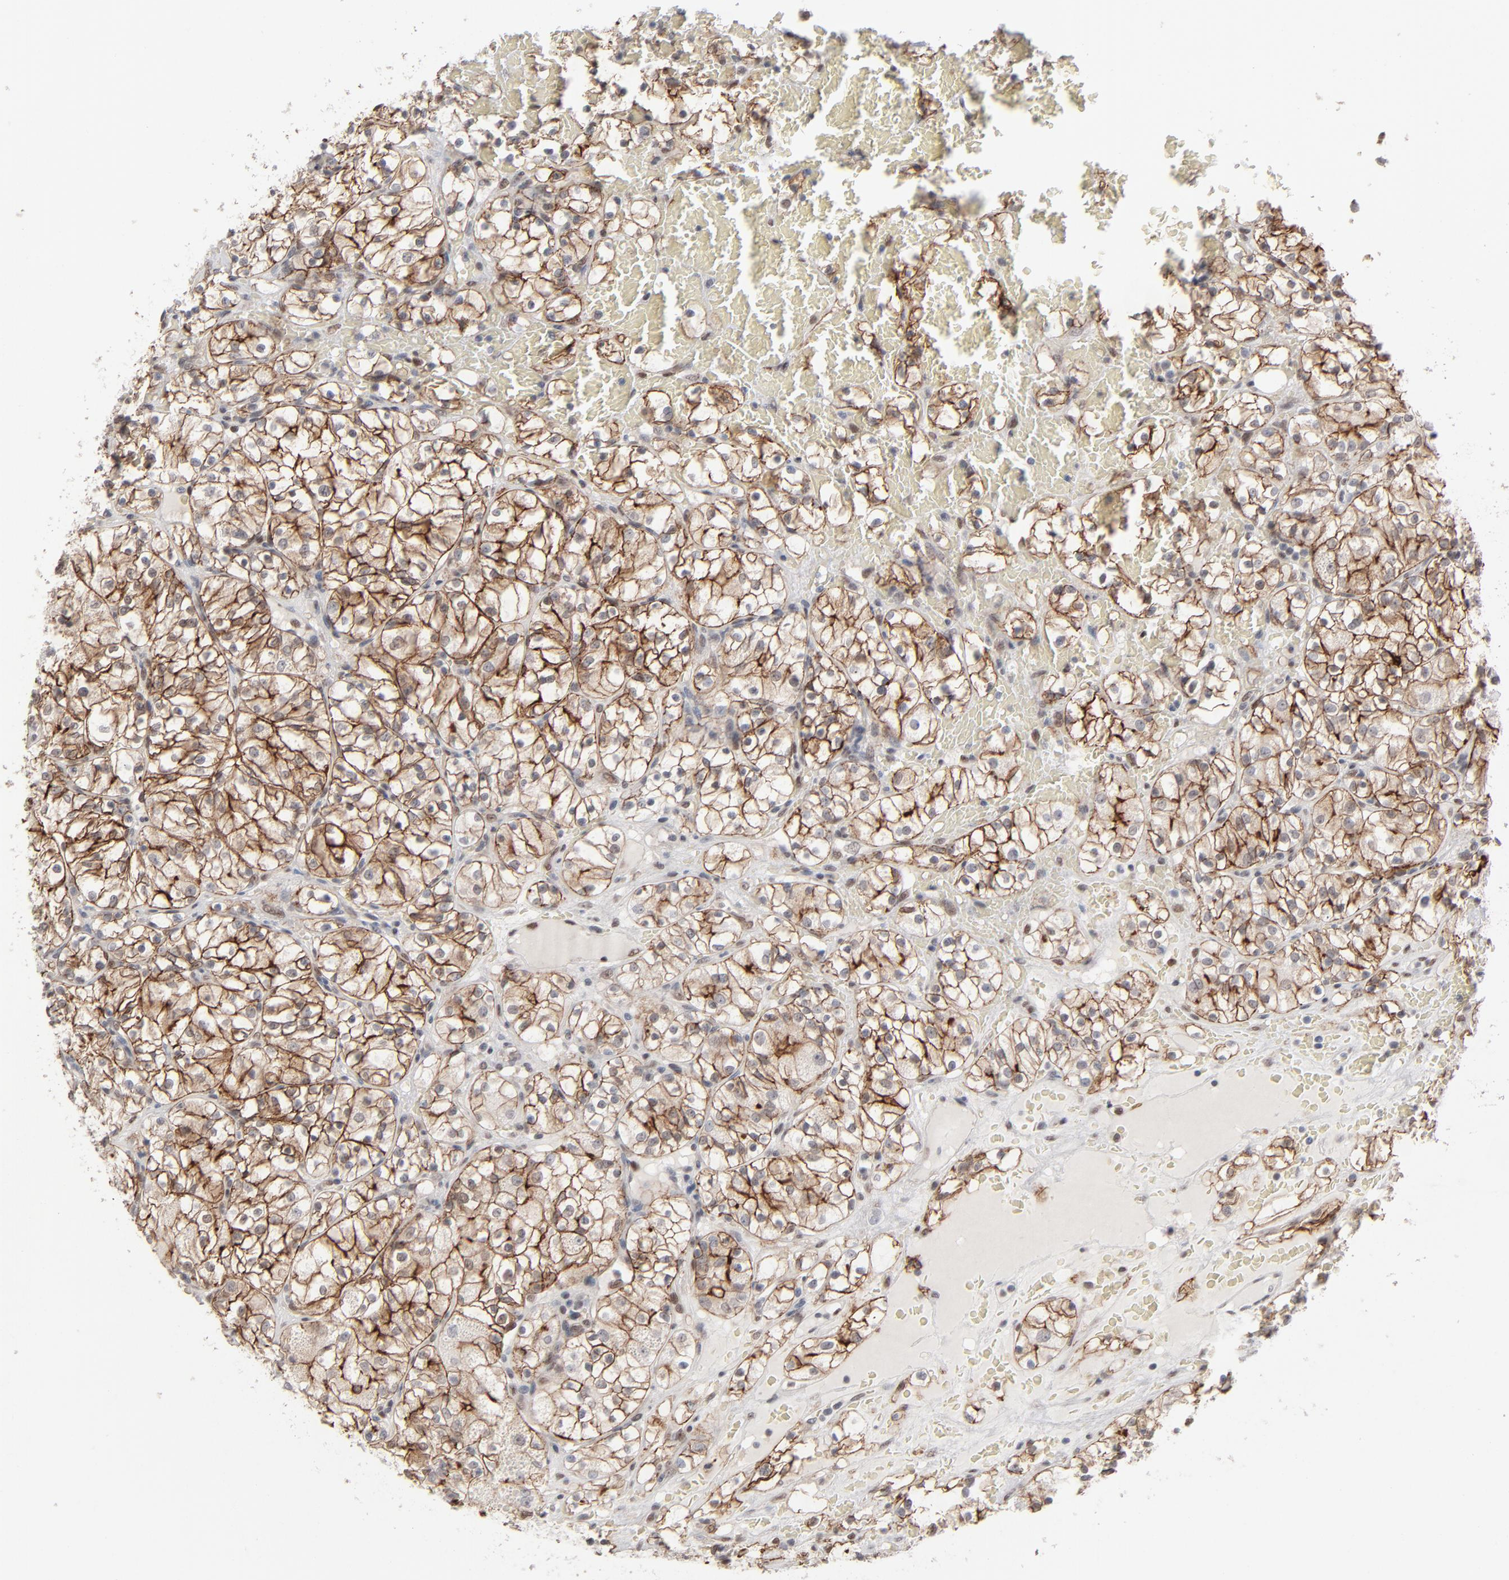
{"staining": {"intensity": "strong", "quantity": ">75%", "location": "cytoplasmic/membranous"}, "tissue": "renal cancer", "cell_type": "Tumor cells", "image_type": "cancer", "snomed": [{"axis": "morphology", "description": "Adenocarcinoma, NOS"}, {"axis": "topography", "description": "Kidney"}], "caption": "High-magnification brightfield microscopy of renal cancer stained with DAB (brown) and counterstained with hematoxylin (blue). tumor cells exhibit strong cytoplasmic/membranous positivity is appreciated in about>75% of cells.", "gene": "IRF9", "patient": {"sex": "female", "age": 60}}